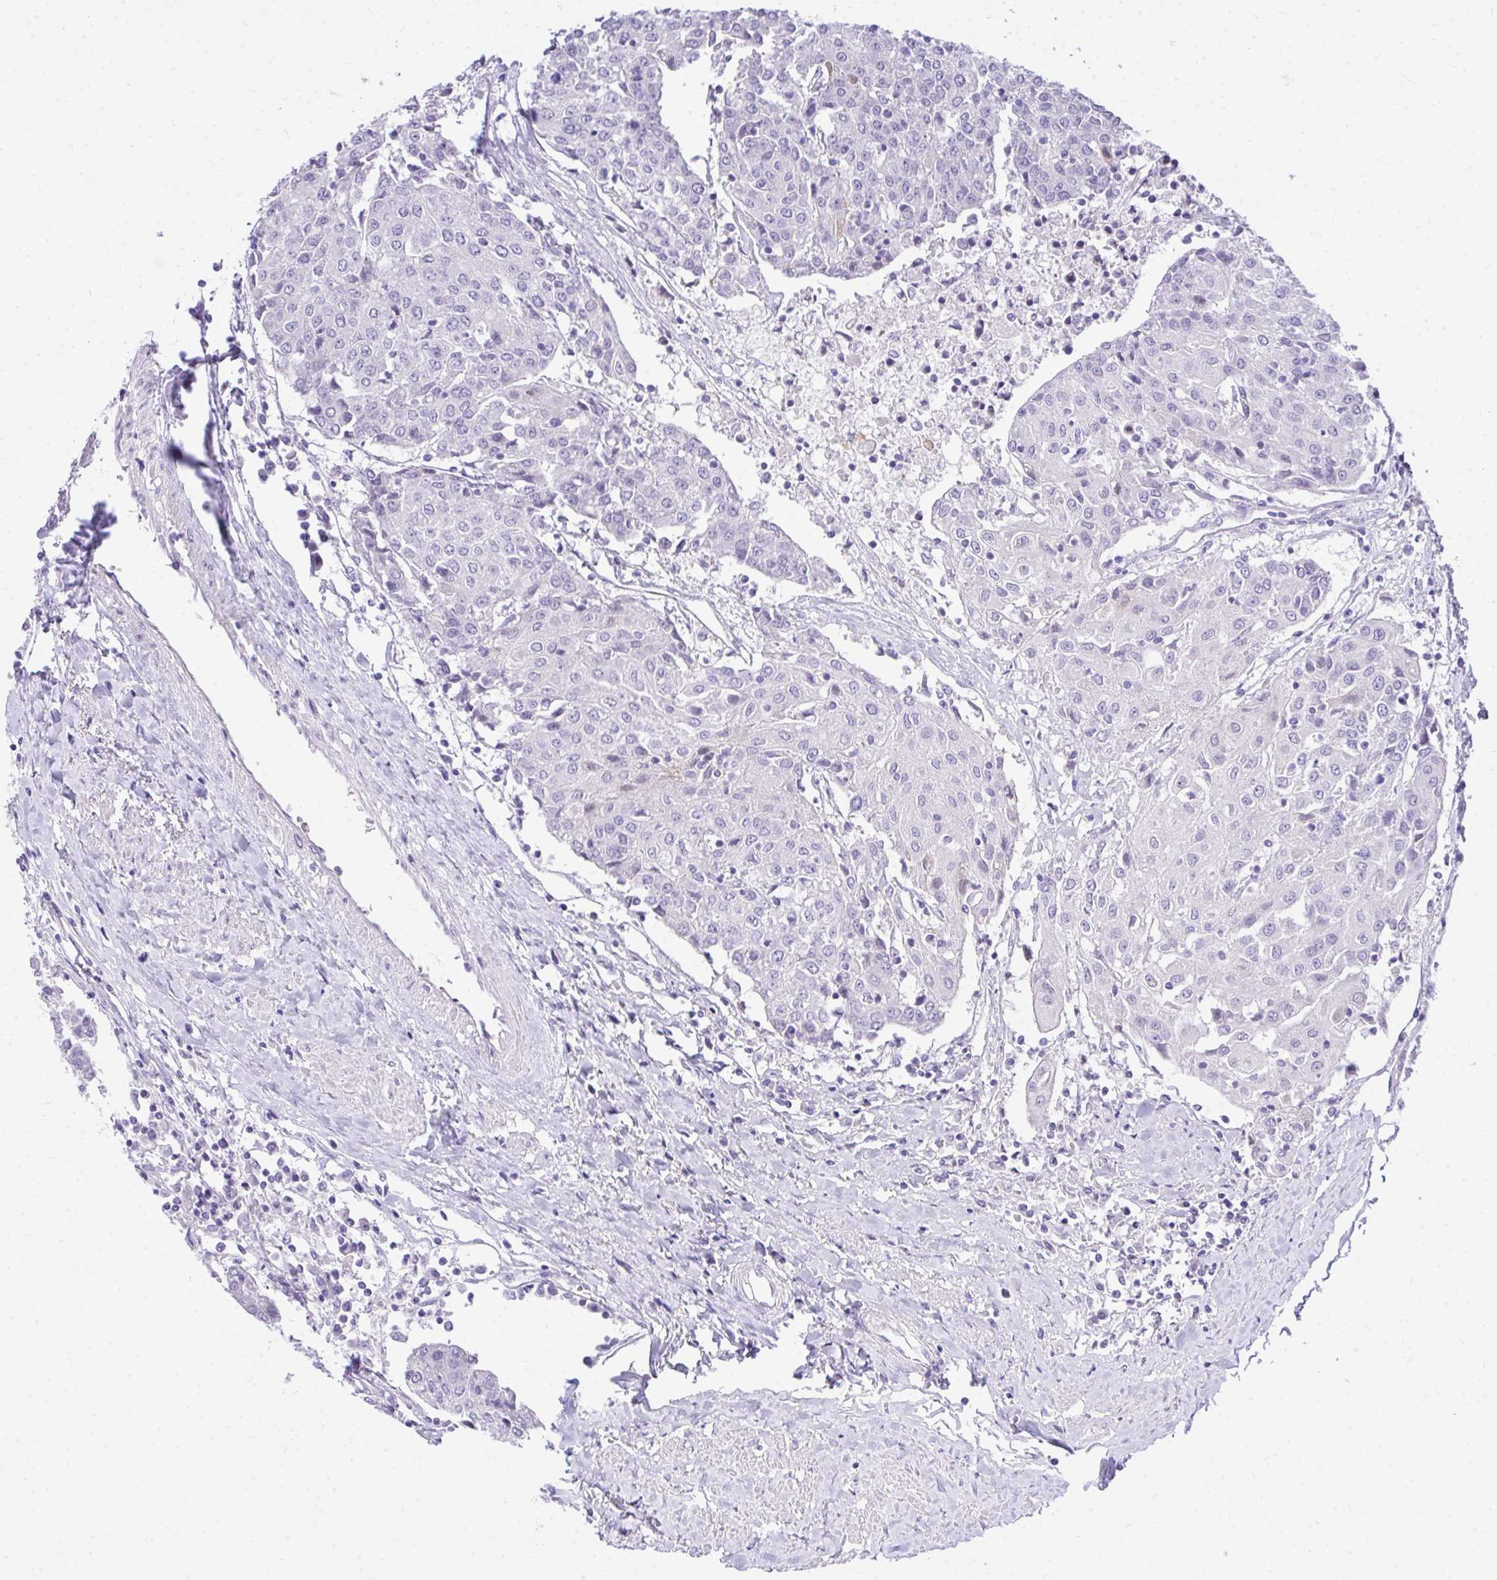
{"staining": {"intensity": "negative", "quantity": "none", "location": "none"}, "tissue": "urothelial cancer", "cell_type": "Tumor cells", "image_type": "cancer", "snomed": [{"axis": "morphology", "description": "Urothelial carcinoma, High grade"}, {"axis": "topography", "description": "Urinary bladder"}], "caption": "IHC of human urothelial cancer displays no positivity in tumor cells.", "gene": "EID3", "patient": {"sex": "female", "age": 85}}